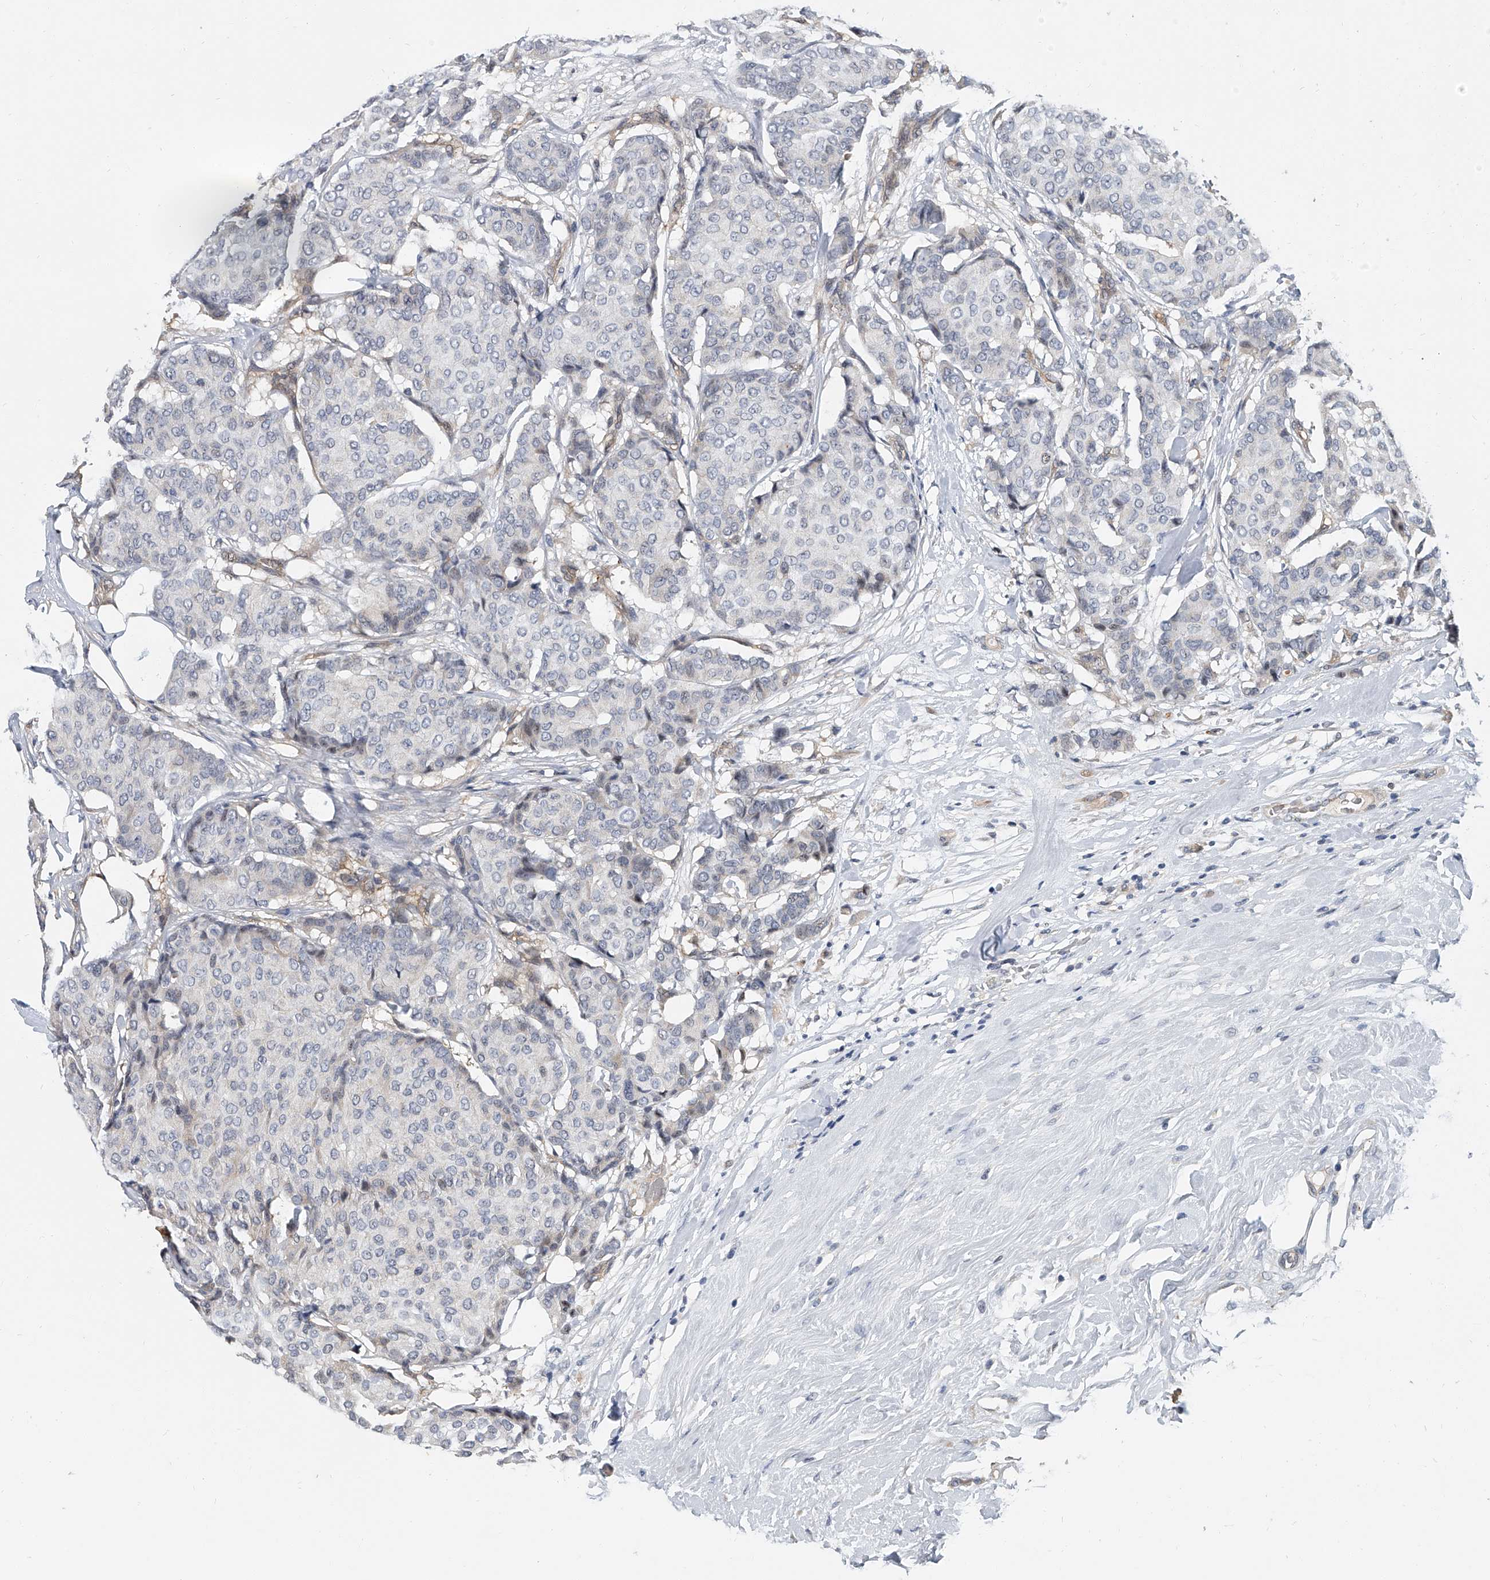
{"staining": {"intensity": "negative", "quantity": "none", "location": "none"}, "tissue": "breast cancer", "cell_type": "Tumor cells", "image_type": "cancer", "snomed": [{"axis": "morphology", "description": "Duct carcinoma"}, {"axis": "topography", "description": "Breast"}], "caption": "IHC of human breast cancer (intraductal carcinoma) displays no positivity in tumor cells. (Immunohistochemistry, brightfield microscopy, high magnification).", "gene": "CD200", "patient": {"sex": "female", "age": 75}}